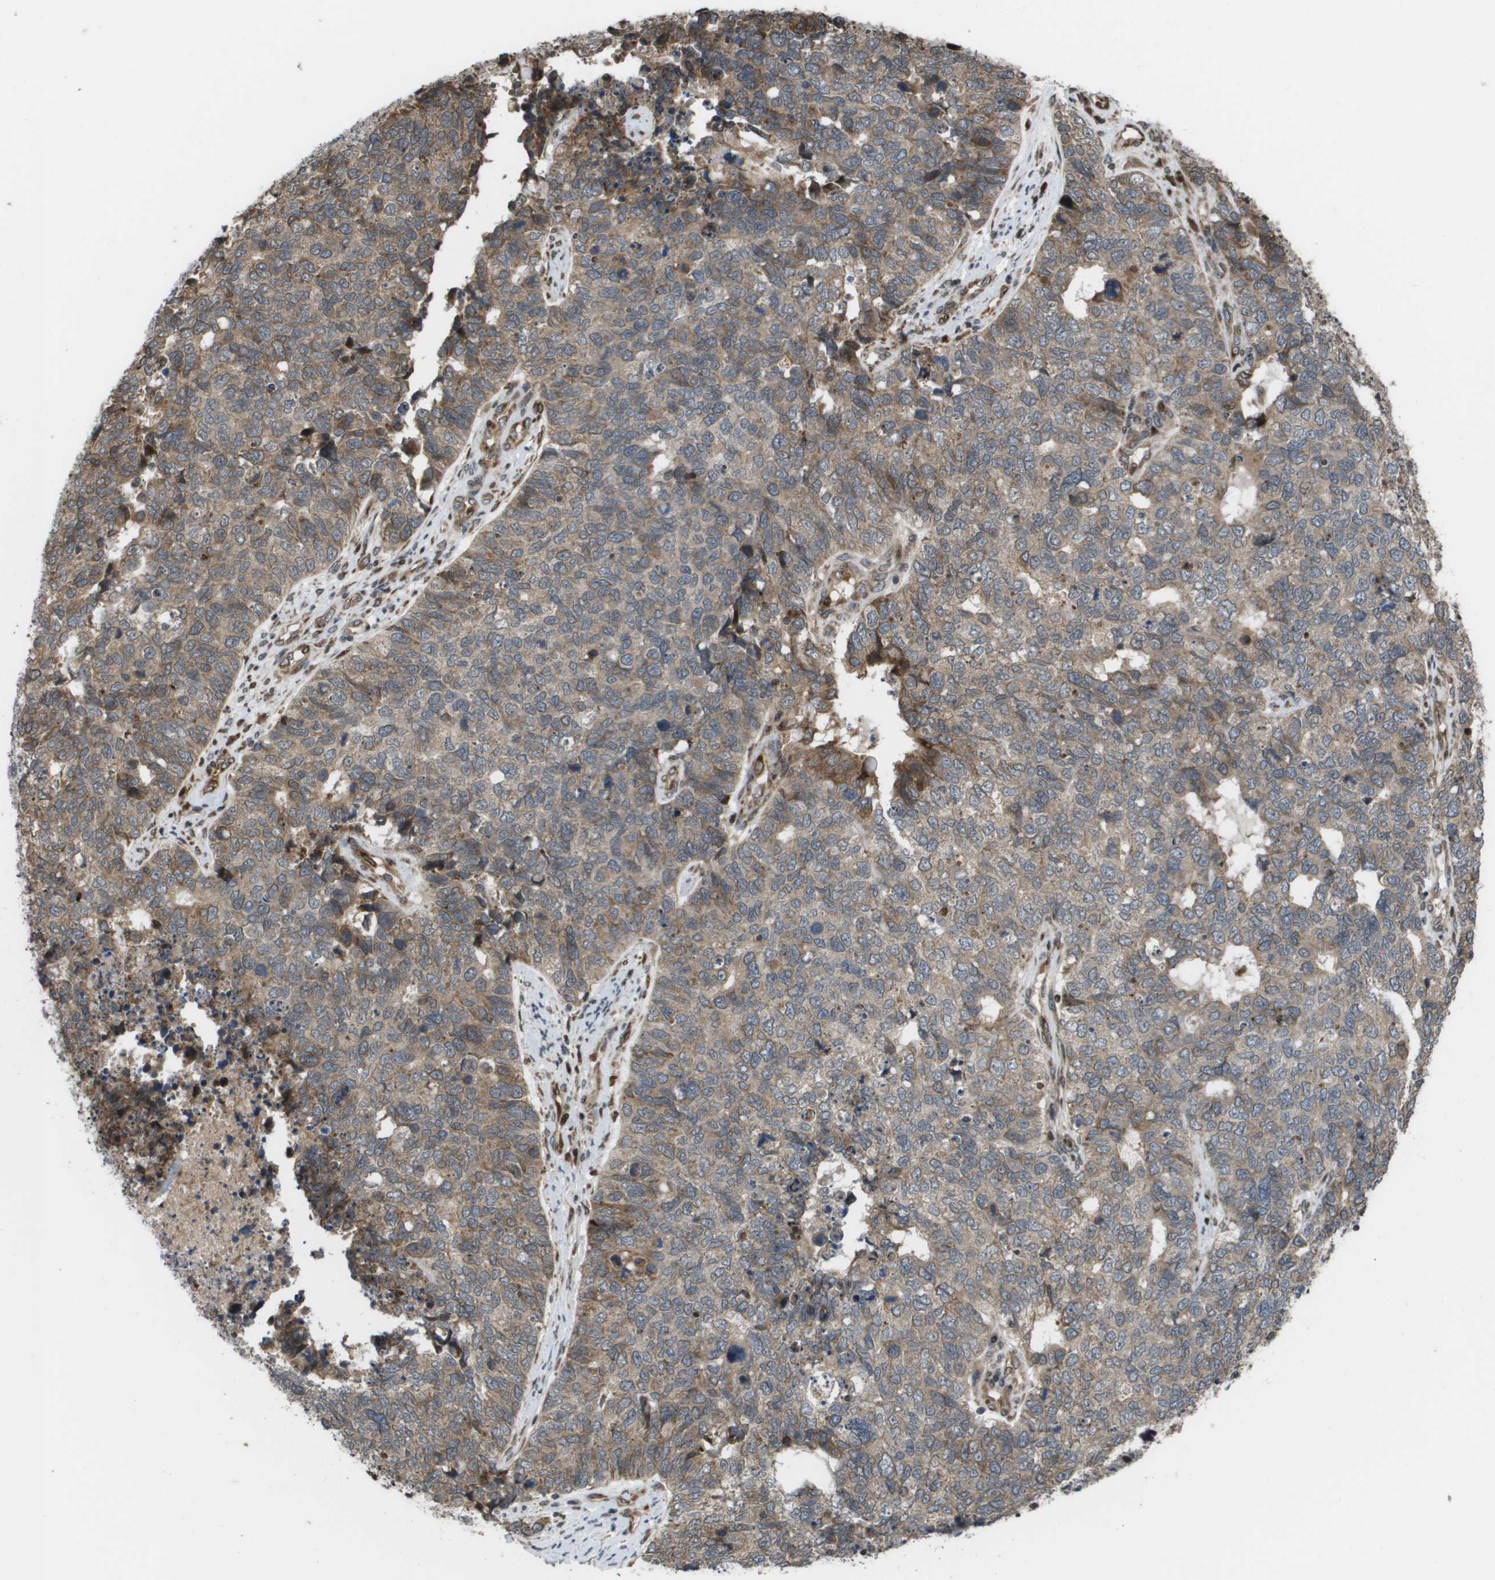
{"staining": {"intensity": "weak", "quantity": ">75%", "location": "cytoplasmic/membranous"}, "tissue": "cervical cancer", "cell_type": "Tumor cells", "image_type": "cancer", "snomed": [{"axis": "morphology", "description": "Squamous cell carcinoma, NOS"}, {"axis": "topography", "description": "Cervix"}], "caption": "Weak cytoplasmic/membranous protein positivity is appreciated in approximately >75% of tumor cells in cervical cancer.", "gene": "AXIN2", "patient": {"sex": "female", "age": 63}}